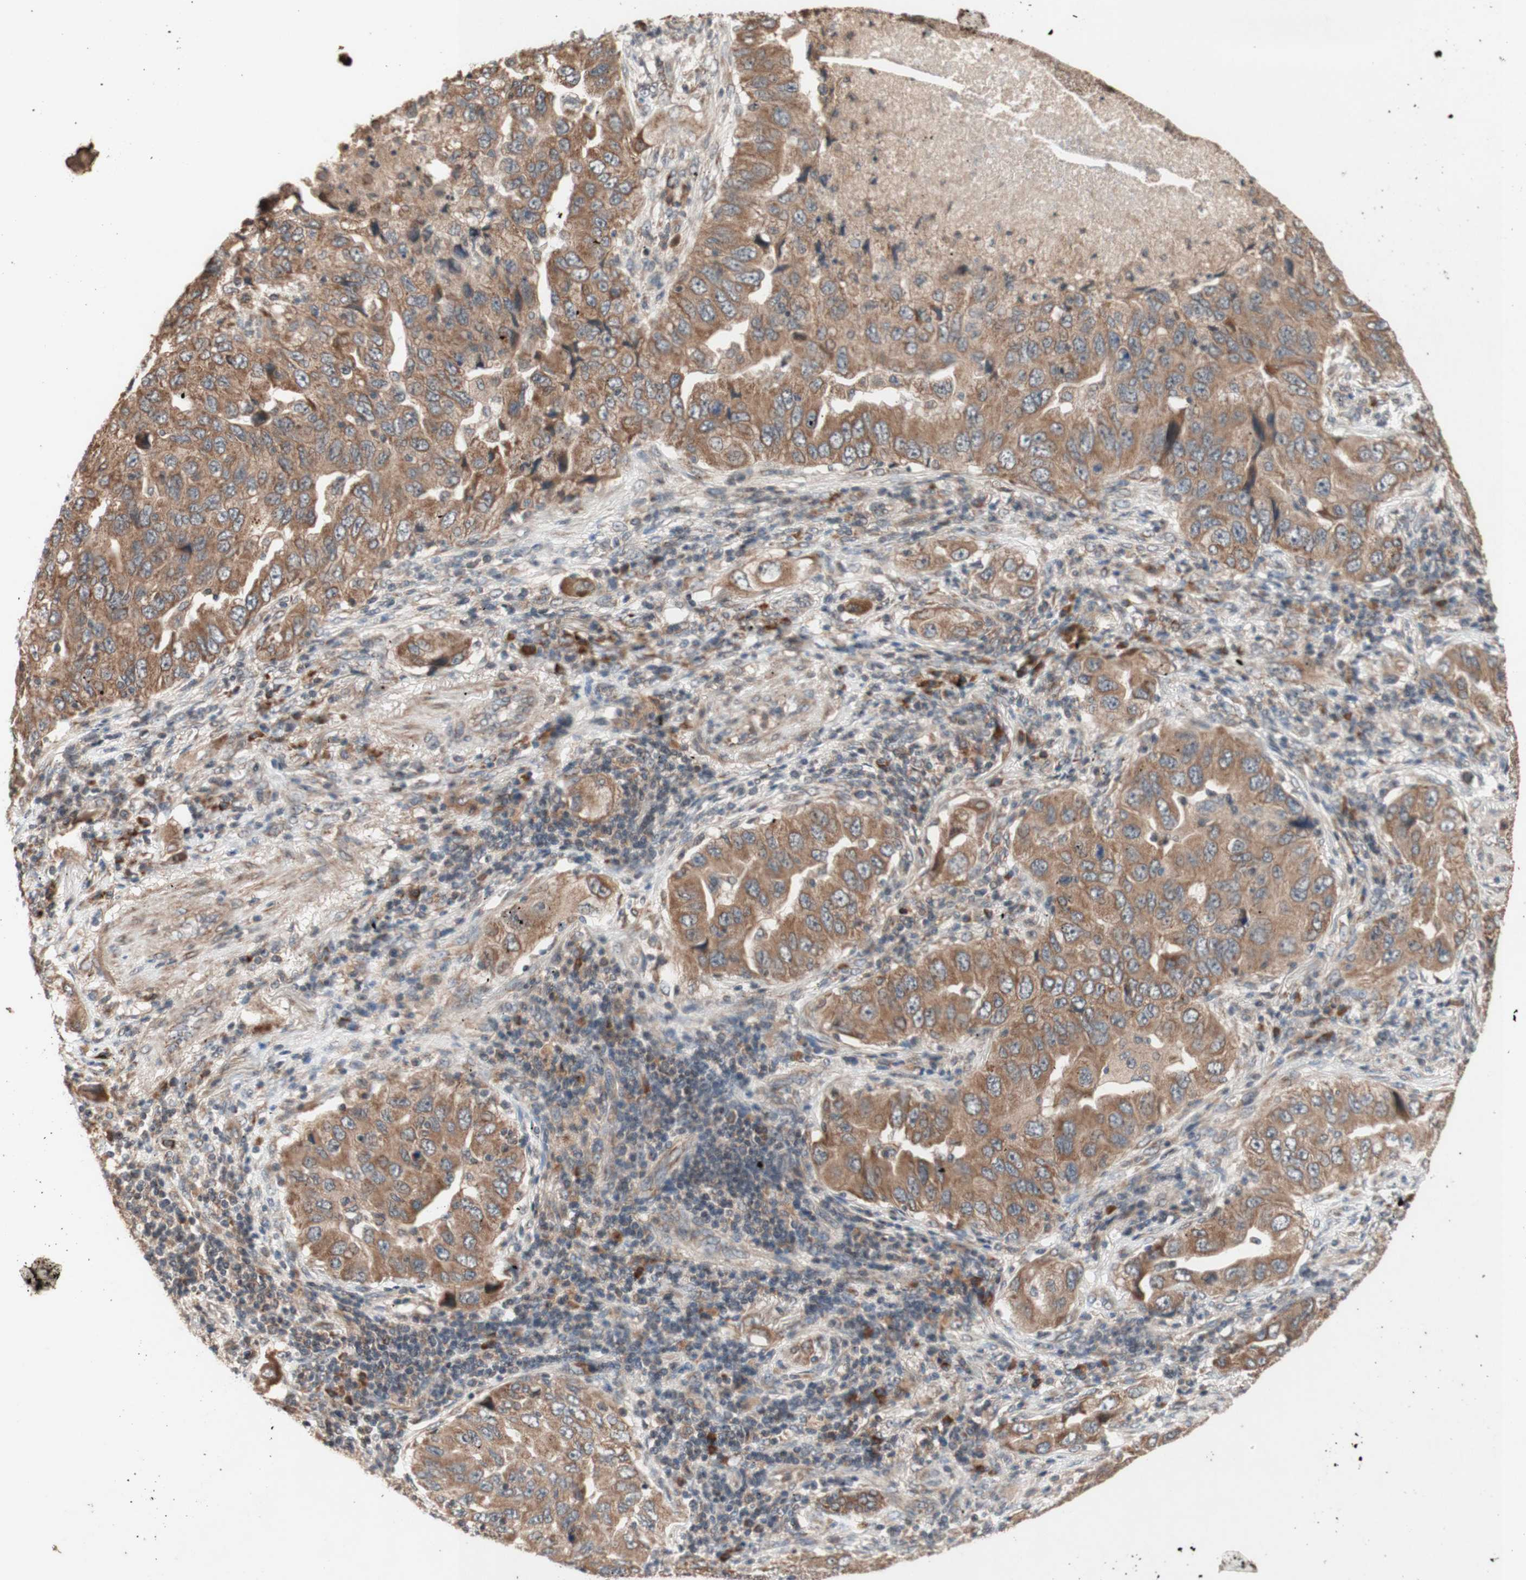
{"staining": {"intensity": "moderate", "quantity": ">75%", "location": "cytoplasmic/membranous"}, "tissue": "lung cancer", "cell_type": "Tumor cells", "image_type": "cancer", "snomed": [{"axis": "morphology", "description": "Adenocarcinoma, NOS"}, {"axis": "topography", "description": "Lung"}], "caption": "The immunohistochemical stain labels moderate cytoplasmic/membranous expression in tumor cells of lung cancer (adenocarcinoma) tissue. The protein is stained brown, and the nuclei are stained in blue (DAB (3,3'-diaminobenzidine) IHC with brightfield microscopy, high magnification).", "gene": "DDOST", "patient": {"sex": "female", "age": 65}}